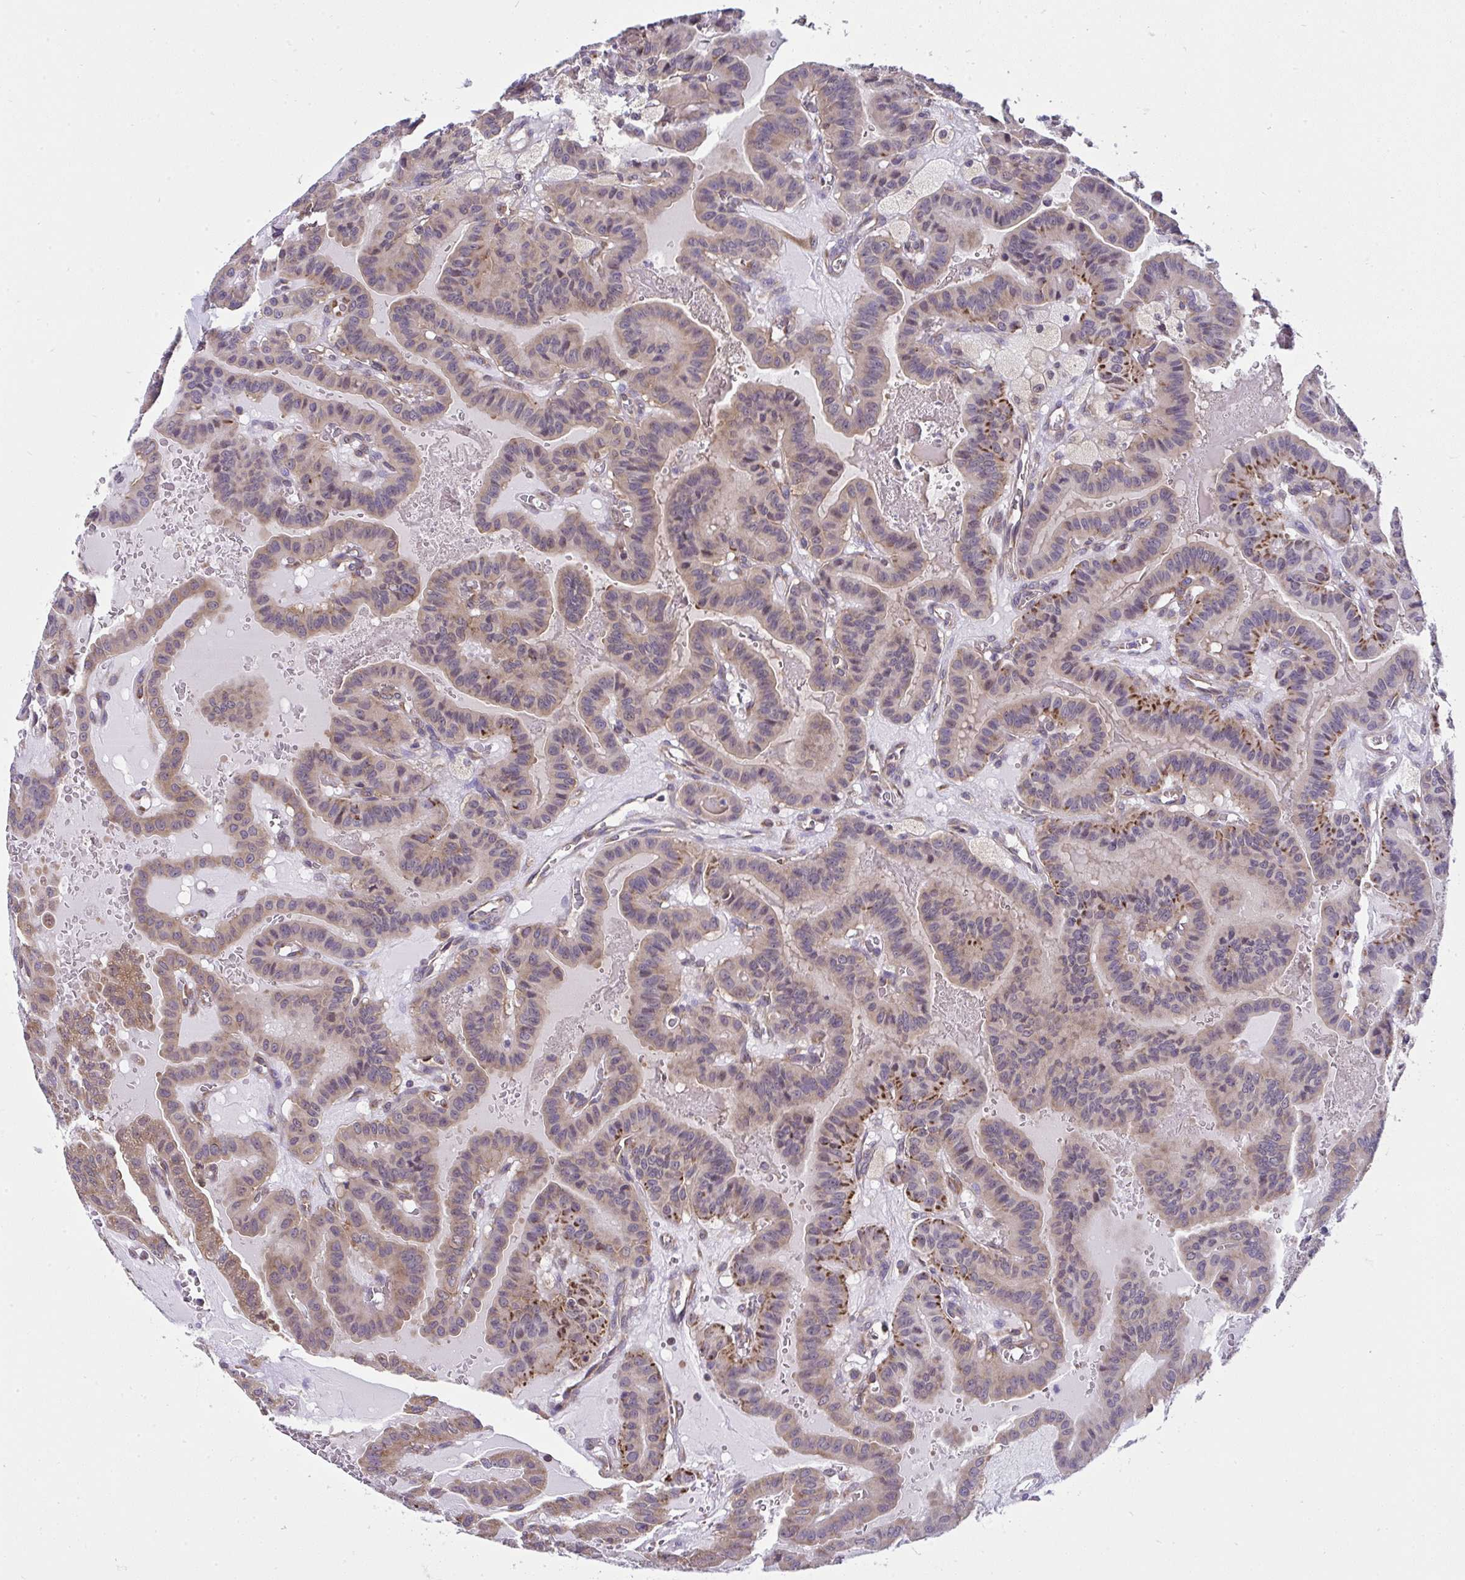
{"staining": {"intensity": "moderate", "quantity": "25%-75%", "location": "cytoplasmic/membranous"}, "tissue": "thyroid cancer", "cell_type": "Tumor cells", "image_type": "cancer", "snomed": [{"axis": "morphology", "description": "Papillary adenocarcinoma, NOS"}, {"axis": "topography", "description": "Thyroid gland"}], "caption": "This micrograph exhibits papillary adenocarcinoma (thyroid) stained with immunohistochemistry to label a protein in brown. The cytoplasmic/membranous of tumor cells show moderate positivity for the protein. Nuclei are counter-stained blue.", "gene": "RPS7", "patient": {"sex": "male", "age": 87}}